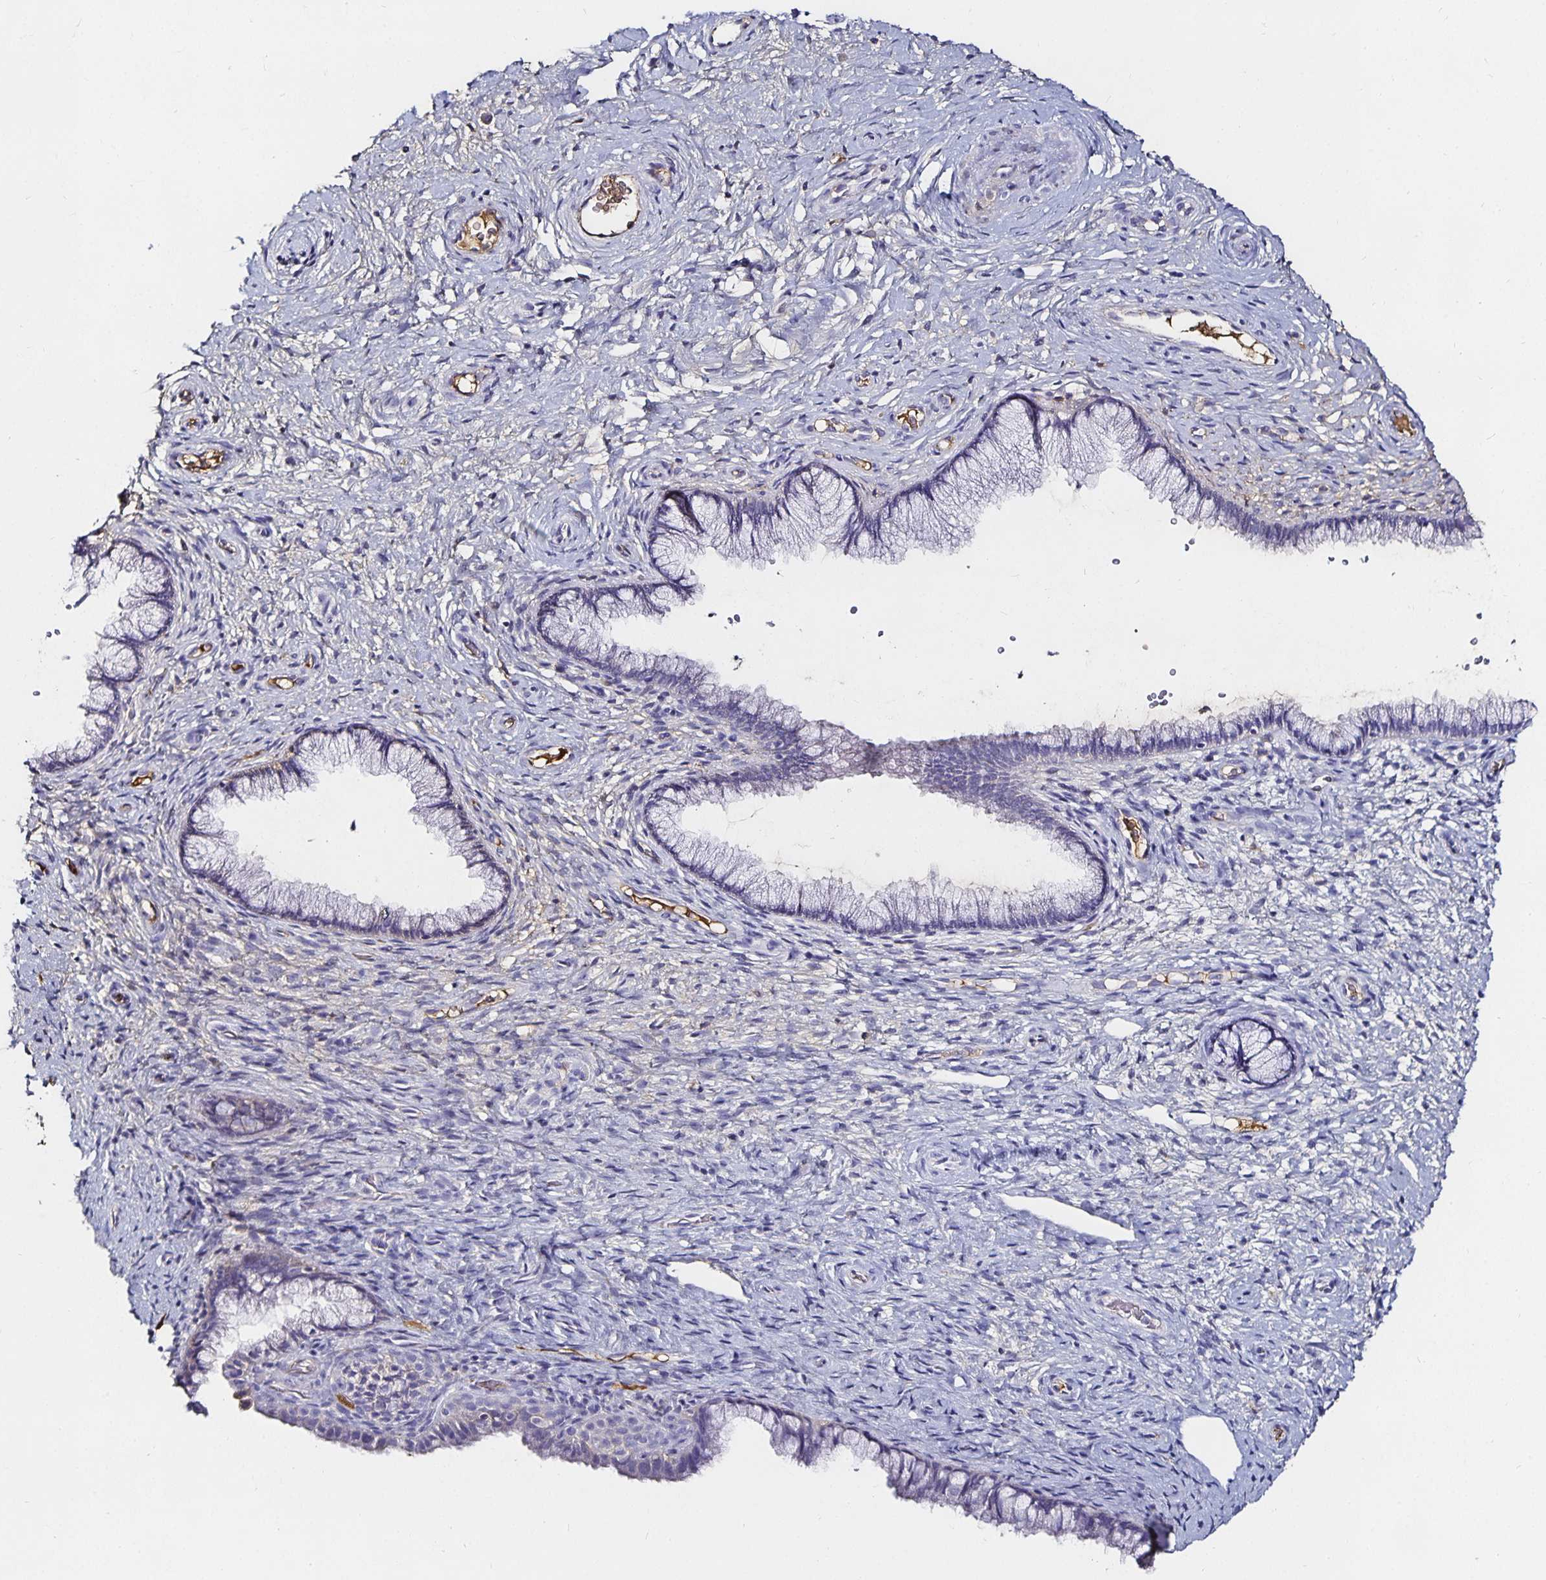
{"staining": {"intensity": "negative", "quantity": "none", "location": "none"}, "tissue": "cervix", "cell_type": "Glandular cells", "image_type": "normal", "snomed": [{"axis": "morphology", "description": "Normal tissue, NOS"}, {"axis": "topography", "description": "Cervix"}], "caption": "IHC micrograph of unremarkable human cervix stained for a protein (brown), which demonstrates no positivity in glandular cells. The staining is performed using DAB brown chromogen with nuclei counter-stained in using hematoxylin.", "gene": "TTR", "patient": {"sex": "female", "age": 34}}